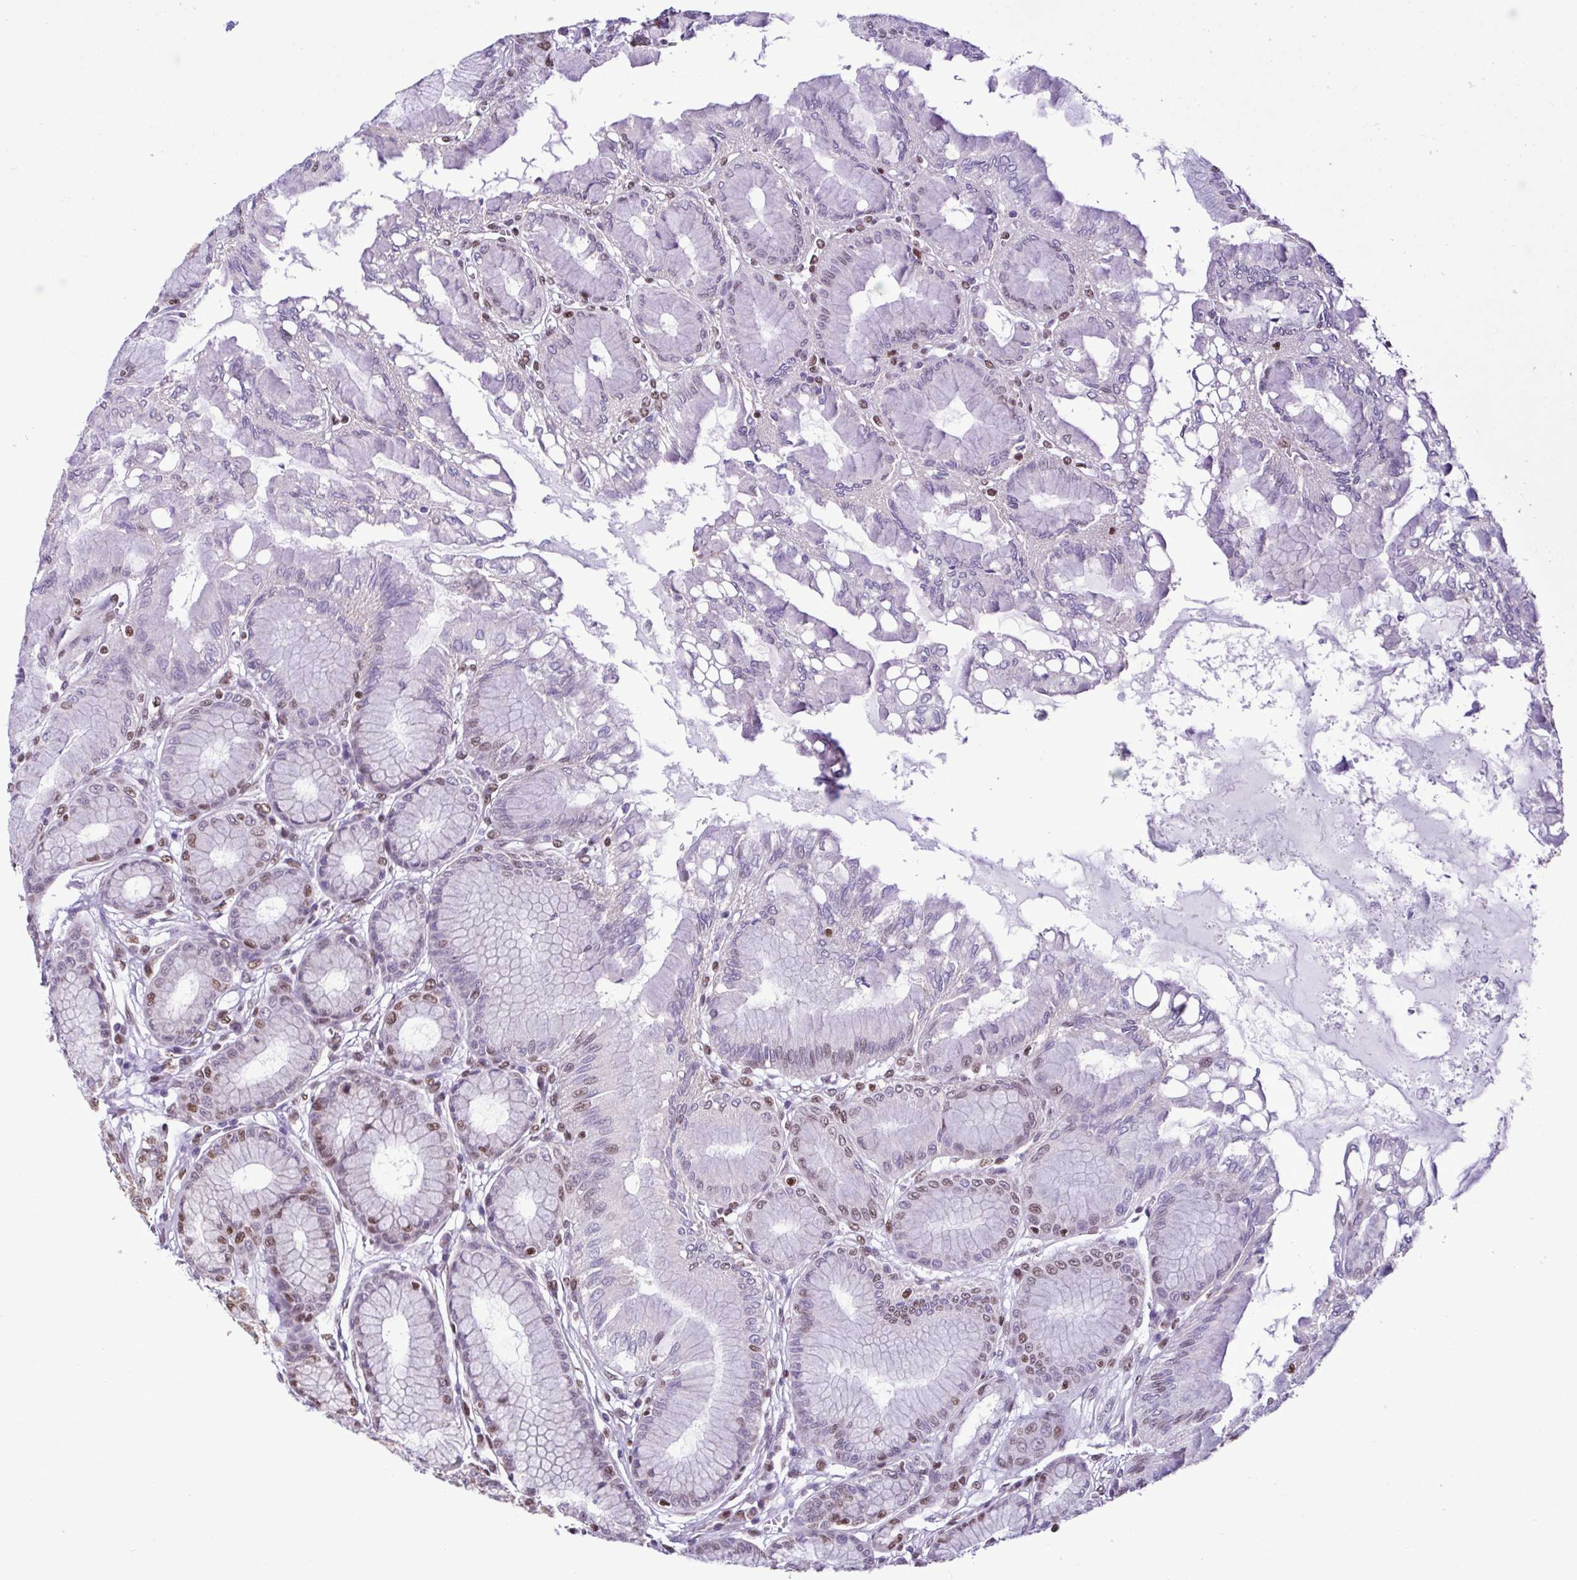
{"staining": {"intensity": "weak", "quantity": "25%-75%", "location": "cytoplasmic/membranous,nuclear"}, "tissue": "stomach", "cell_type": "Glandular cells", "image_type": "normal", "snomed": [{"axis": "morphology", "description": "Normal tissue, NOS"}, {"axis": "topography", "description": "Stomach"}, {"axis": "topography", "description": "Stomach, lower"}], "caption": "IHC micrograph of unremarkable stomach: stomach stained using immunohistochemistry (IHC) exhibits low levels of weak protein expression localized specifically in the cytoplasmic/membranous,nuclear of glandular cells, appearing as a cytoplasmic/membranous,nuclear brown color.", "gene": "TIMM21", "patient": {"sex": "male", "age": 76}}